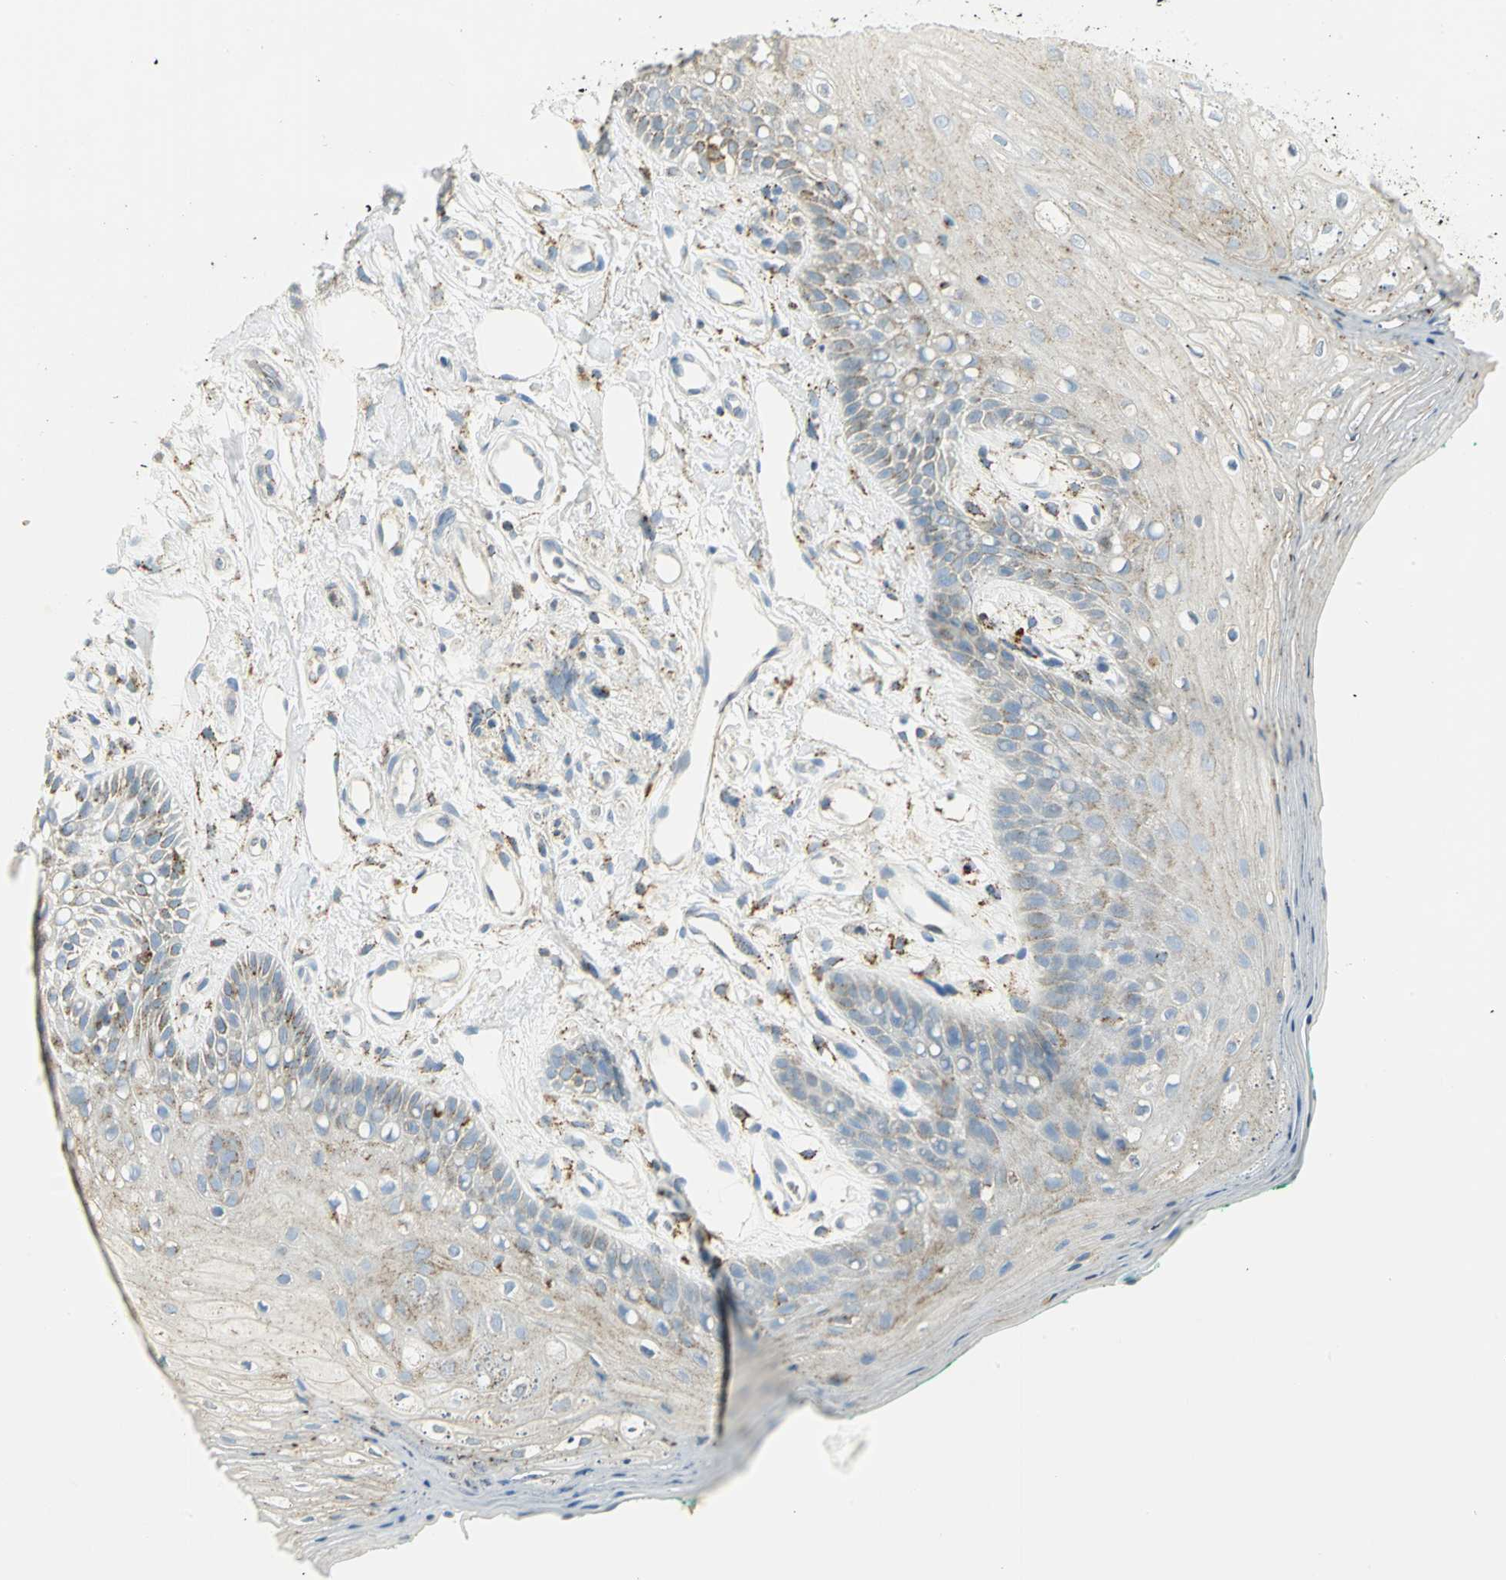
{"staining": {"intensity": "moderate", "quantity": "<25%", "location": "cytoplasmic/membranous"}, "tissue": "oral mucosa", "cell_type": "Squamous epithelial cells", "image_type": "normal", "snomed": [{"axis": "morphology", "description": "Normal tissue, NOS"}, {"axis": "morphology", "description": "Squamous cell carcinoma, NOS"}, {"axis": "topography", "description": "Skeletal muscle"}, {"axis": "topography", "description": "Oral tissue"}, {"axis": "topography", "description": "Head-Neck"}], "caption": "The image reveals staining of normal oral mucosa, revealing moderate cytoplasmic/membranous protein positivity (brown color) within squamous epithelial cells.", "gene": "ARSA", "patient": {"sex": "female", "age": 84}}